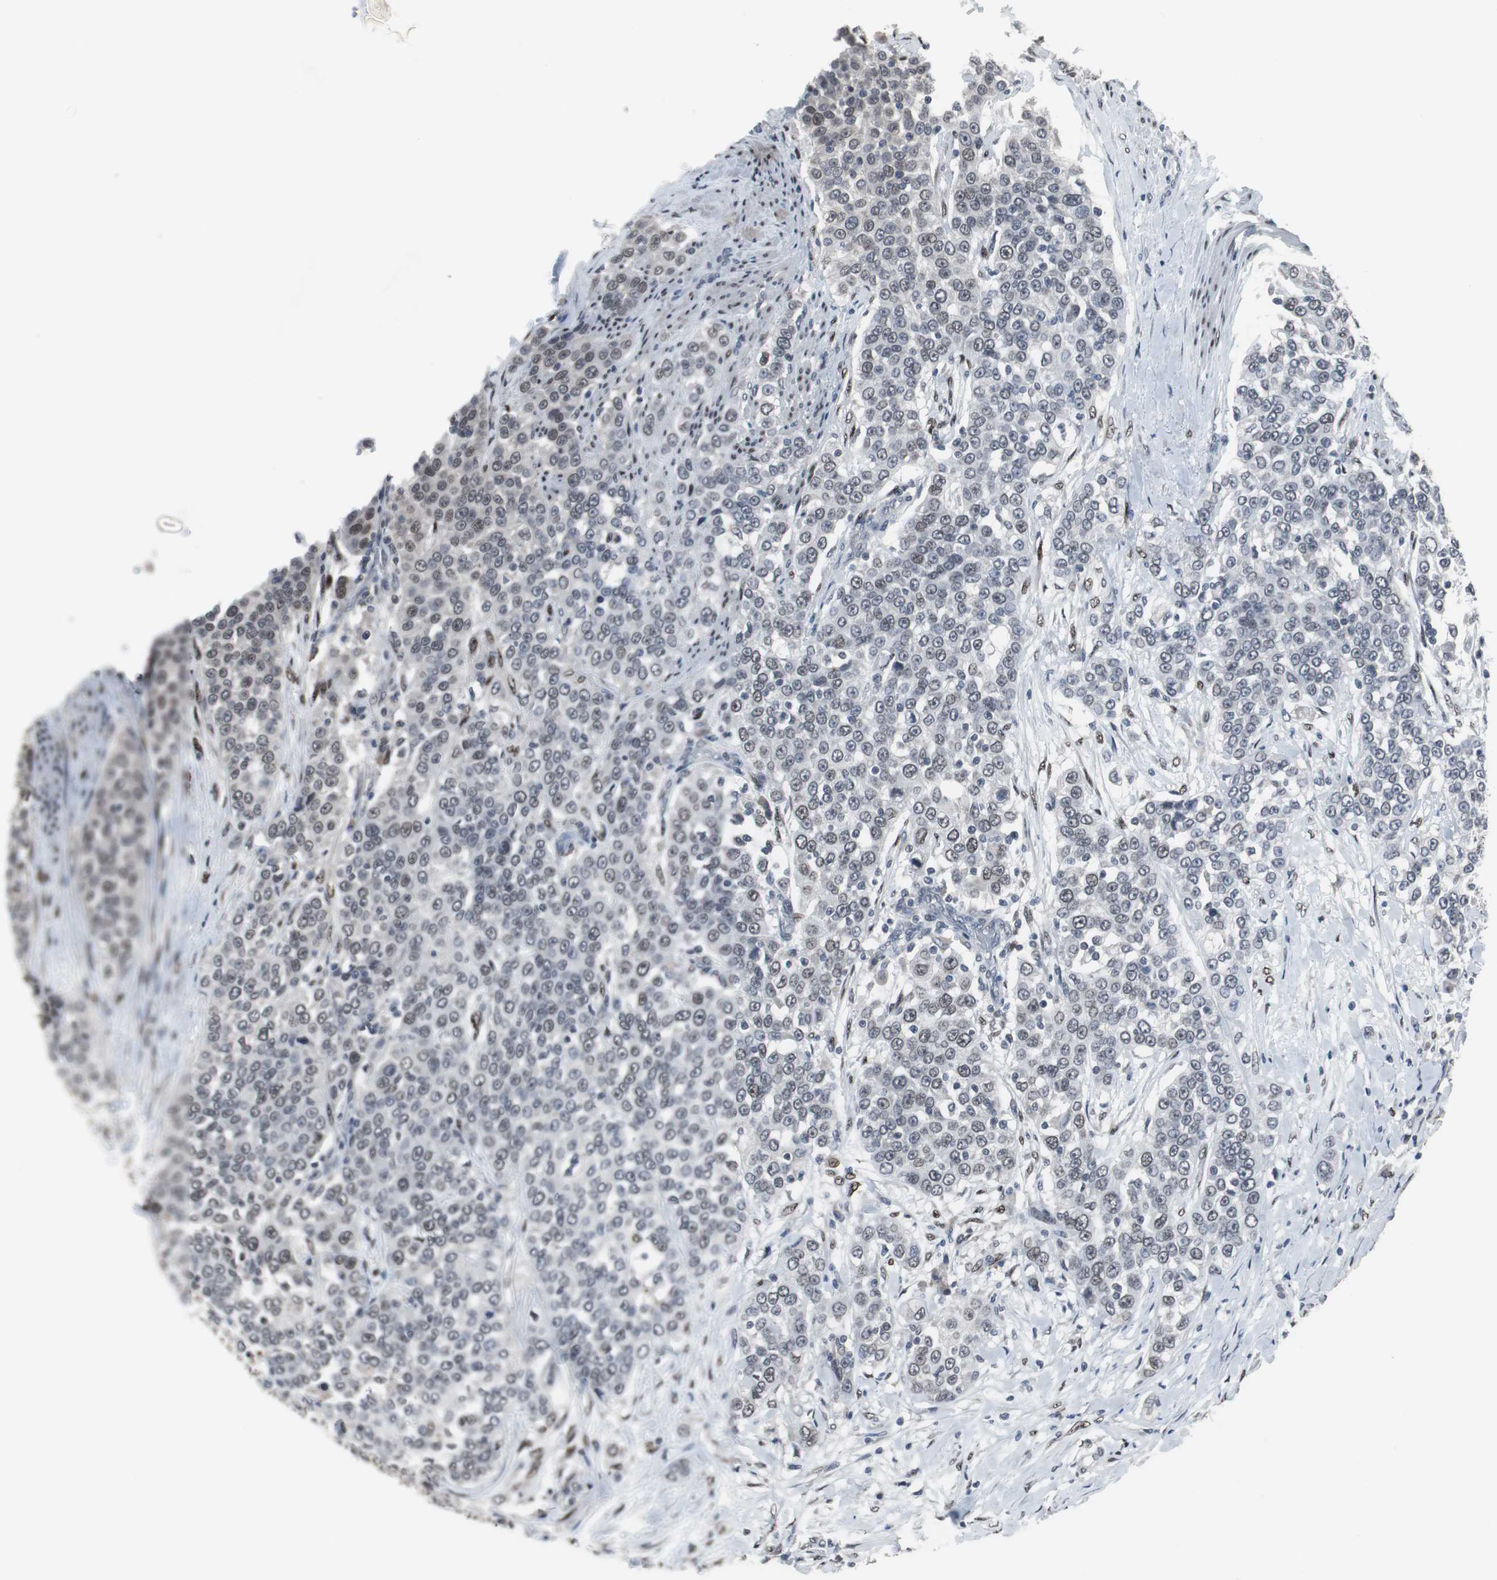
{"staining": {"intensity": "weak", "quantity": "25%-75%", "location": "nuclear"}, "tissue": "urothelial cancer", "cell_type": "Tumor cells", "image_type": "cancer", "snomed": [{"axis": "morphology", "description": "Urothelial carcinoma, High grade"}, {"axis": "topography", "description": "Urinary bladder"}], "caption": "Immunohistochemical staining of human urothelial carcinoma (high-grade) displays weak nuclear protein expression in approximately 25%-75% of tumor cells. The staining was performed using DAB (3,3'-diaminobenzidine) to visualize the protein expression in brown, while the nuclei were stained in blue with hematoxylin (Magnification: 20x).", "gene": "FOXP4", "patient": {"sex": "female", "age": 80}}